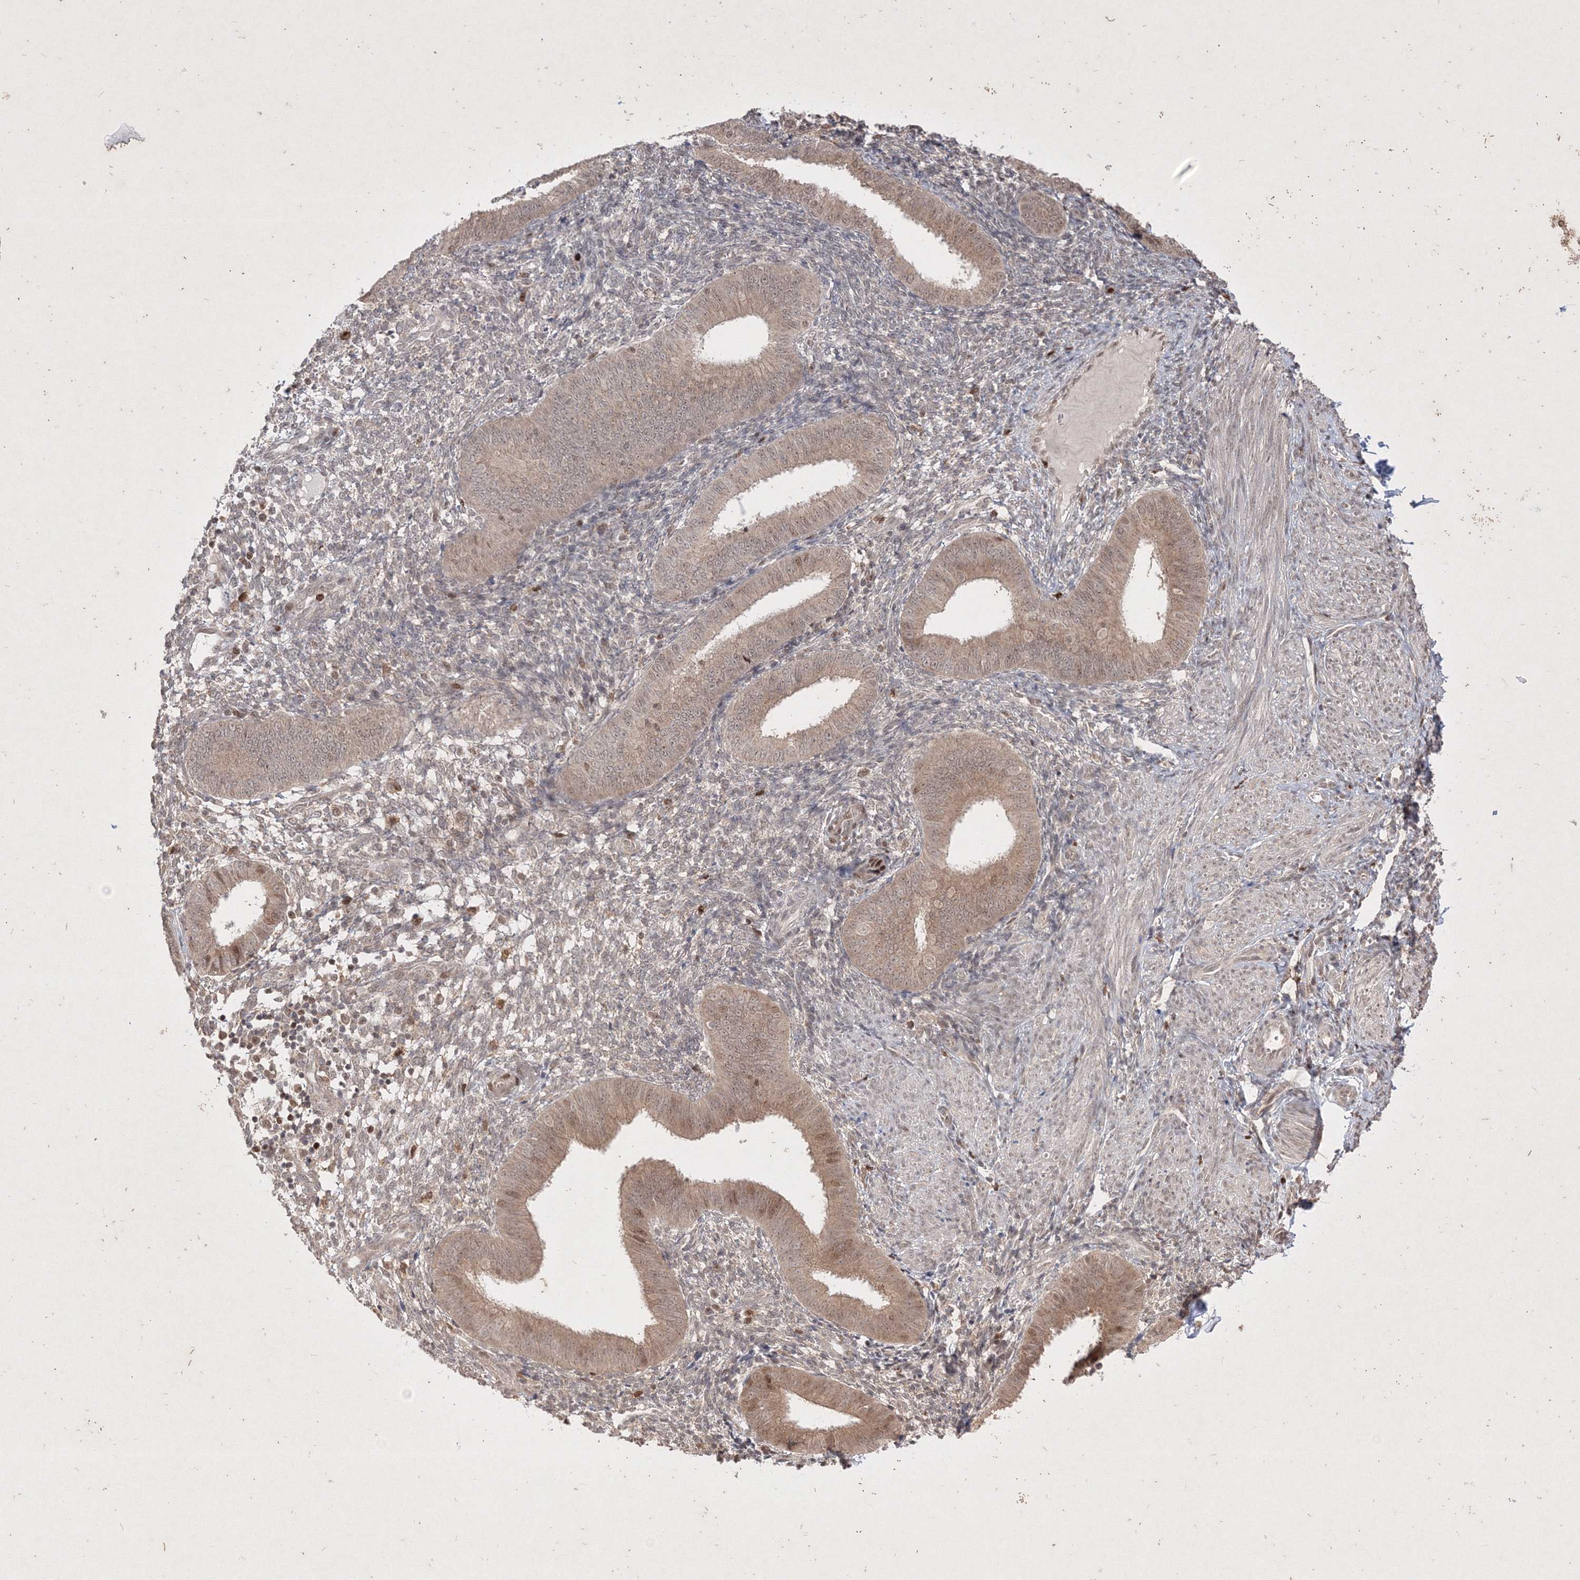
{"staining": {"intensity": "negative", "quantity": "none", "location": "none"}, "tissue": "endometrium", "cell_type": "Cells in endometrial stroma", "image_type": "normal", "snomed": [{"axis": "morphology", "description": "Normal tissue, NOS"}, {"axis": "topography", "description": "Uterus"}, {"axis": "topography", "description": "Endometrium"}], "caption": "Endometrium was stained to show a protein in brown. There is no significant expression in cells in endometrial stroma.", "gene": "TAB1", "patient": {"sex": "female", "age": 48}}